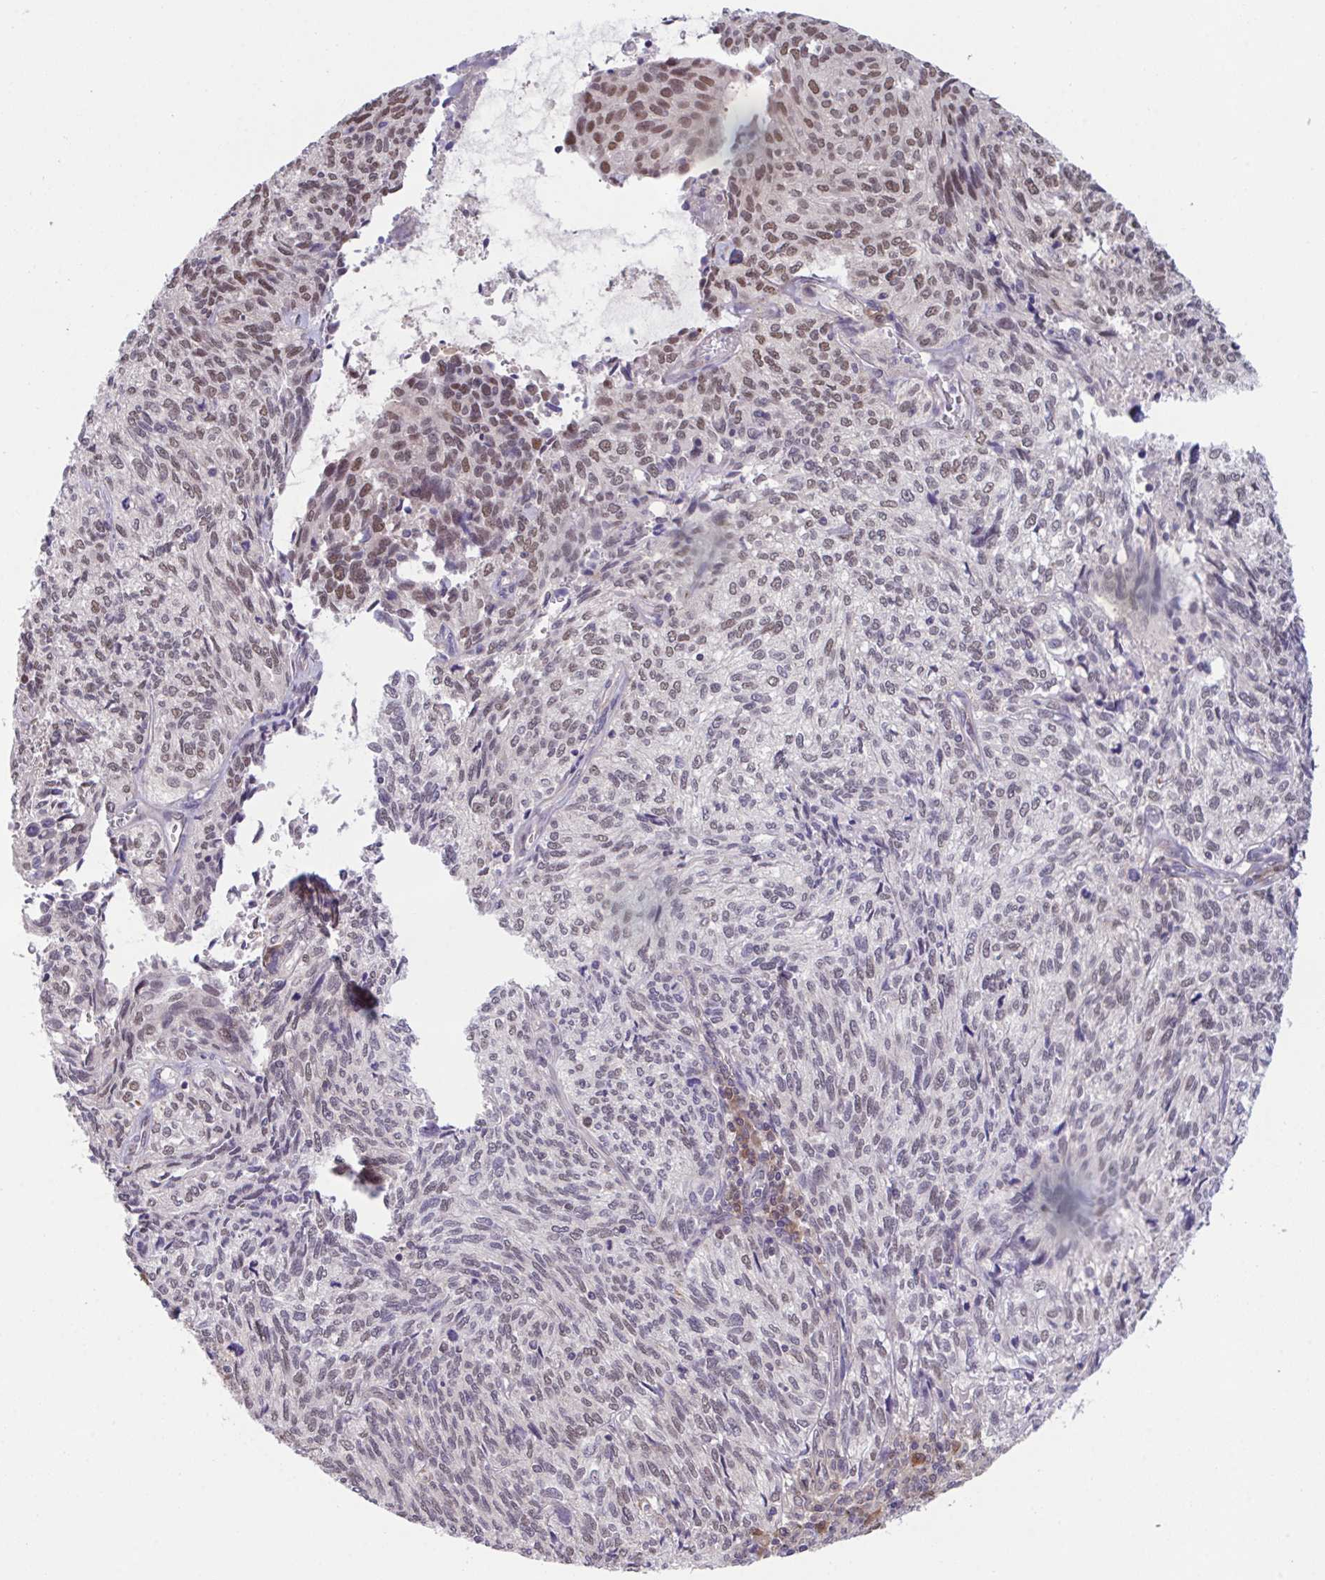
{"staining": {"intensity": "moderate", "quantity": "<25%", "location": "nuclear"}, "tissue": "cervical cancer", "cell_type": "Tumor cells", "image_type": "cancer", "snomed": [{"axis": "morphology", "description": "Squamous cell carcinoma, NOS"}, {"axis": "topography", "description": "Cervix"}], "caption": "Tumor cells reveal low levels of moderate nuclear expression in about <25% of cells in human cervical cancer (squamous cell carcinoma).", "gene": "ZNF444", "patient": {"sex": "female", "age": 45}}